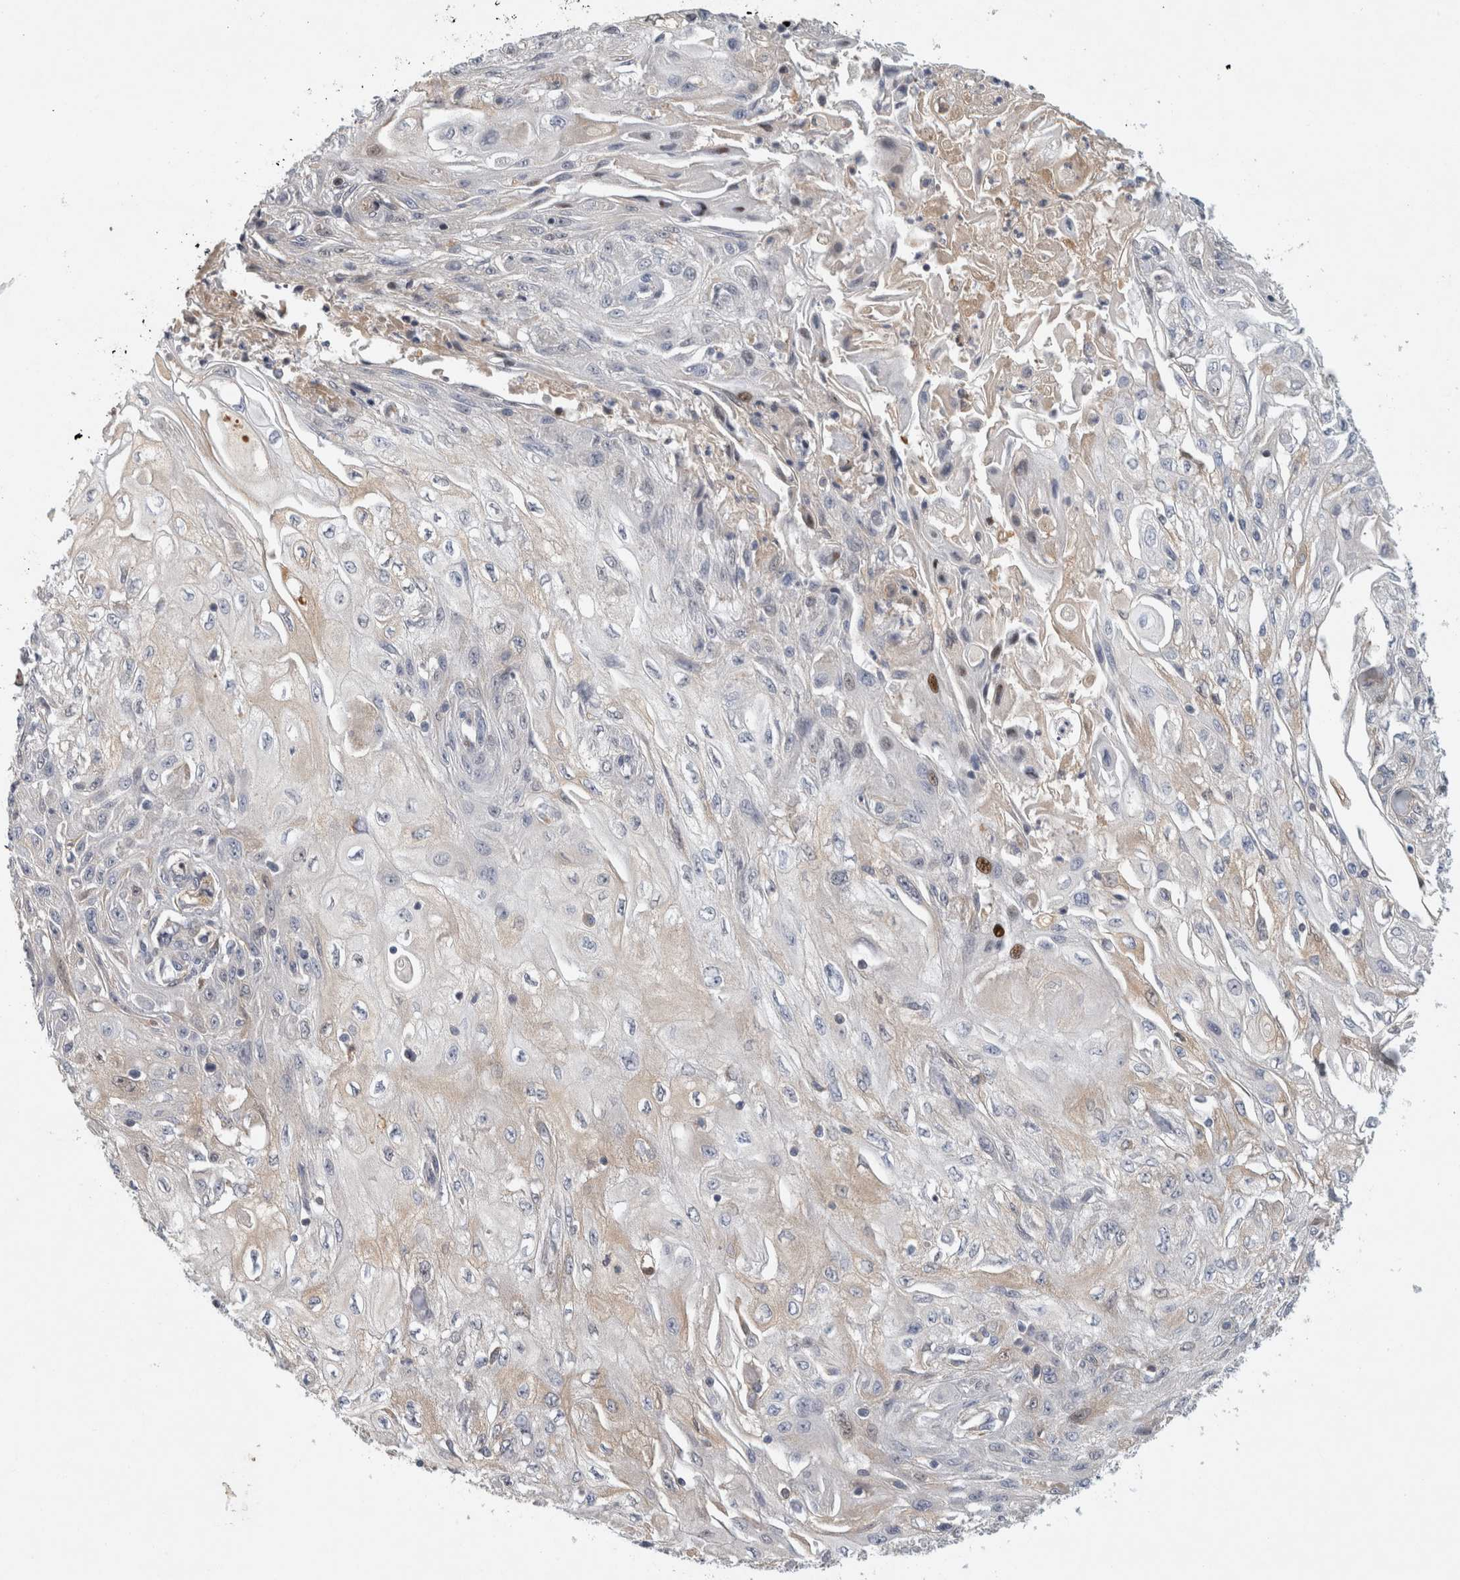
{"staining": {"intensity": "negative", "quantity": "none", "location": "none"}, "tissue": "skin cancer", "cell_type": "Tumor cells", "image_type": "cancer", "snomed": [{"axis": "morphology", "description": "Squamous cell carcinoma, NOS"}, {"axis": "morphology", "description": "Squamous cell carcinoma, metastatic, NOS"}, {"axis": "topography", "description": "Skin"}, {"axis": "topography", "description": "Lymph node"}], "caption": "The micrograph shows no staining of tumor cells in skin cancer (metastatic squamous cell carcinoma).", "gene": "RBM48", "patient": {"sex": "male", "age": 75}}